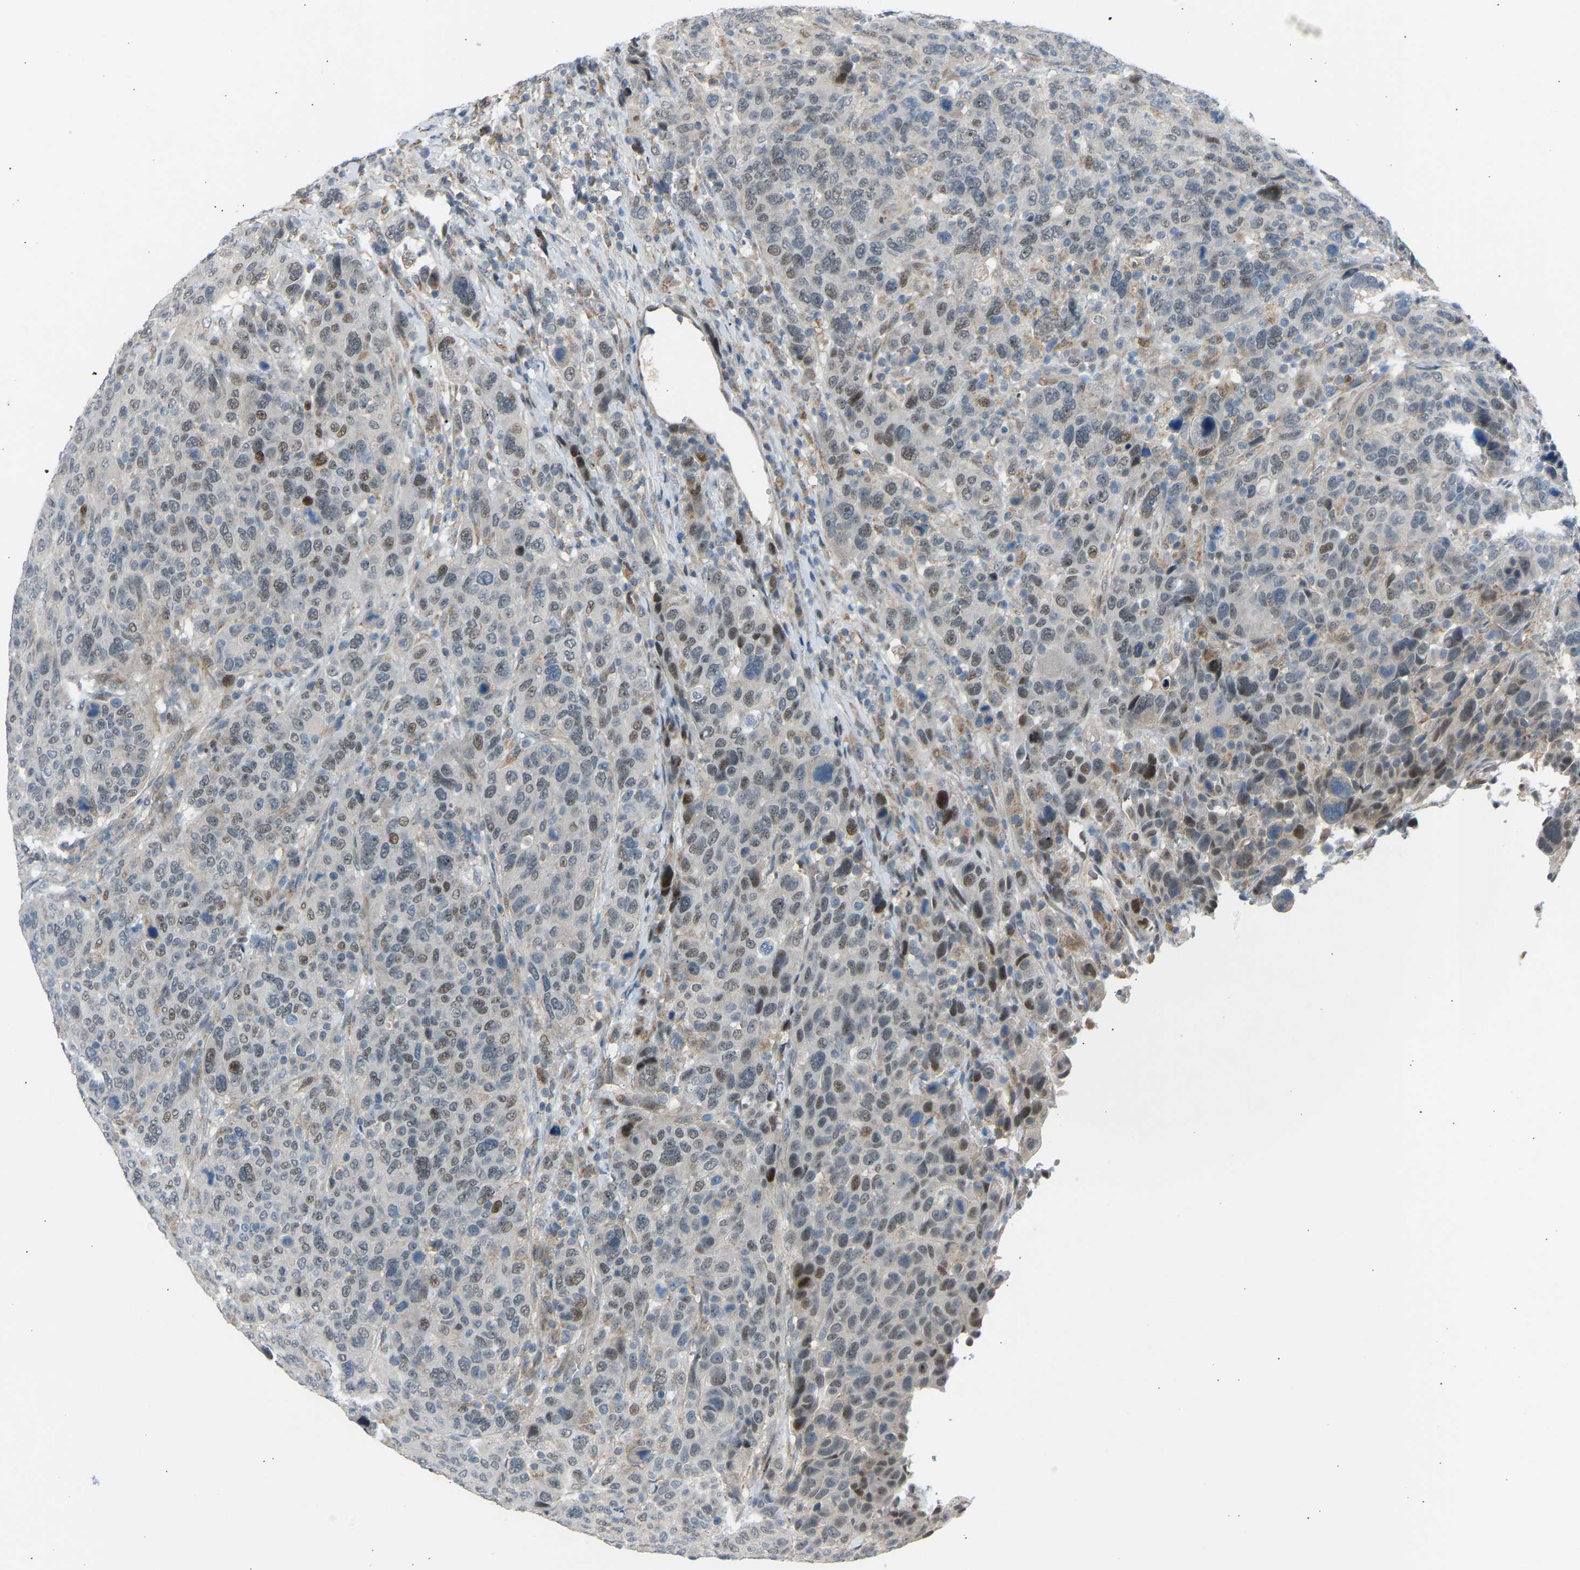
{"staining": {"intensity": "moderate", "quantity": "25%-75%", "location": "nuclear"}, "tissue": "breast cancer", "cell_type": "Tumor cells", "image_type": "cancer", "snomed": [{"axis": "morphology", "description": "Duct carcinoma"}, {"axis": "topography", "description": "Breast"}], "caption": "Protein staining of breast infiltrating ductal carcinoma tissue exhibits moderate nuclear expression in approximately 25%-75% of tumor cells.", "gene": "VPS41", "patient": {"sex": "female", "age": 37}}